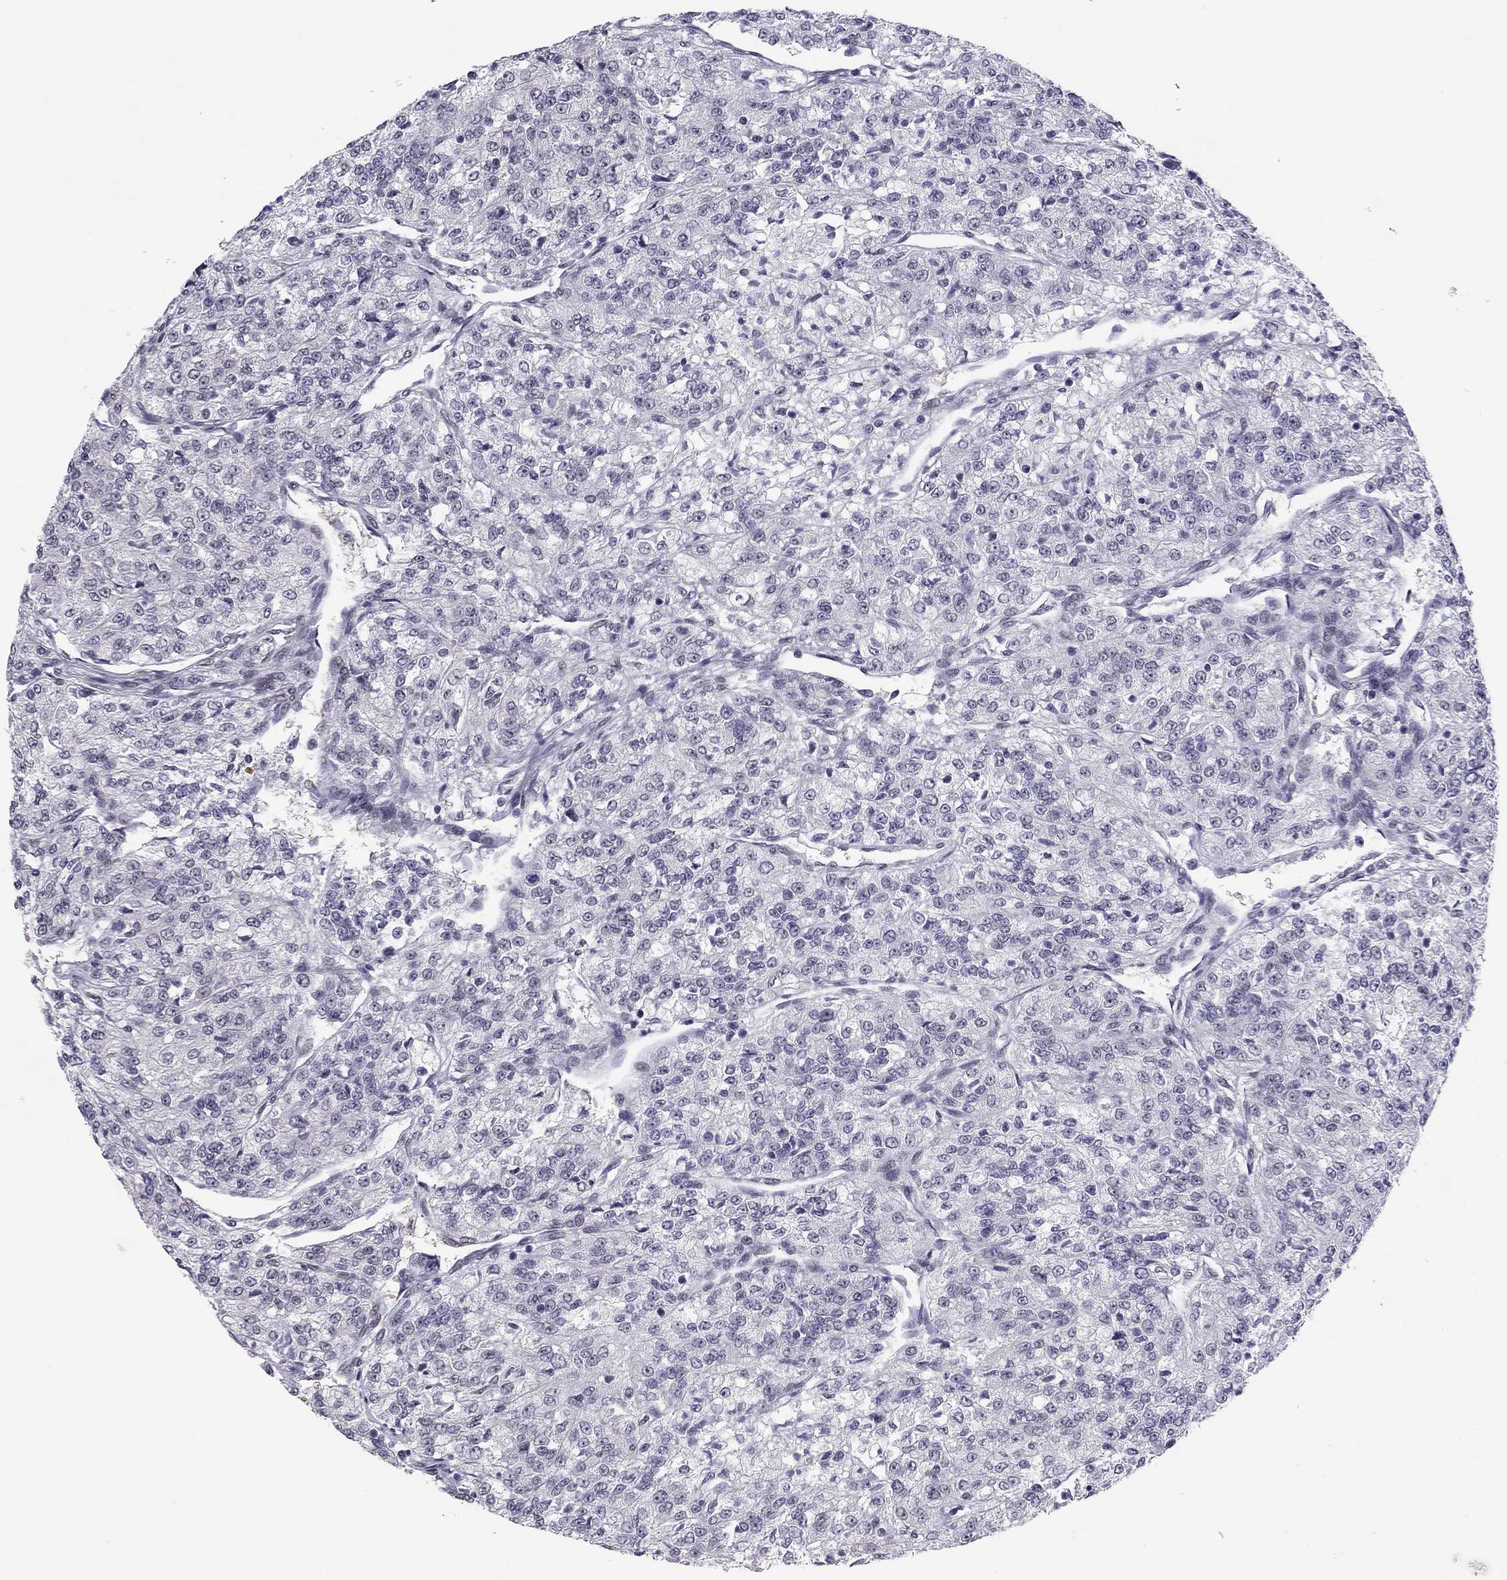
{"staining": {"intensity": "negative", "quantity": "none", "location": "none"}, "tissue": "renal cancer", "cell_type": "Tumor cells", "image_type": "cancer", "snomed": [{"axis": "morphology", "description": "Adenocarcinoma, NOS"}, {"axis": "topography", "description": "Kidney"}], "caption": "High power microscopy micrograph of an IHC photomicrograph of adenocarcinoma (renal), revealing no significant positivity in tumor cells. (Brightfield microscopy of DAB (3,3'-diaminobenzidine) immunohistochemistry (IHC) at high magnification).", "gene": "DOT1L", "patient": {"sex": "female", "age": 63}}